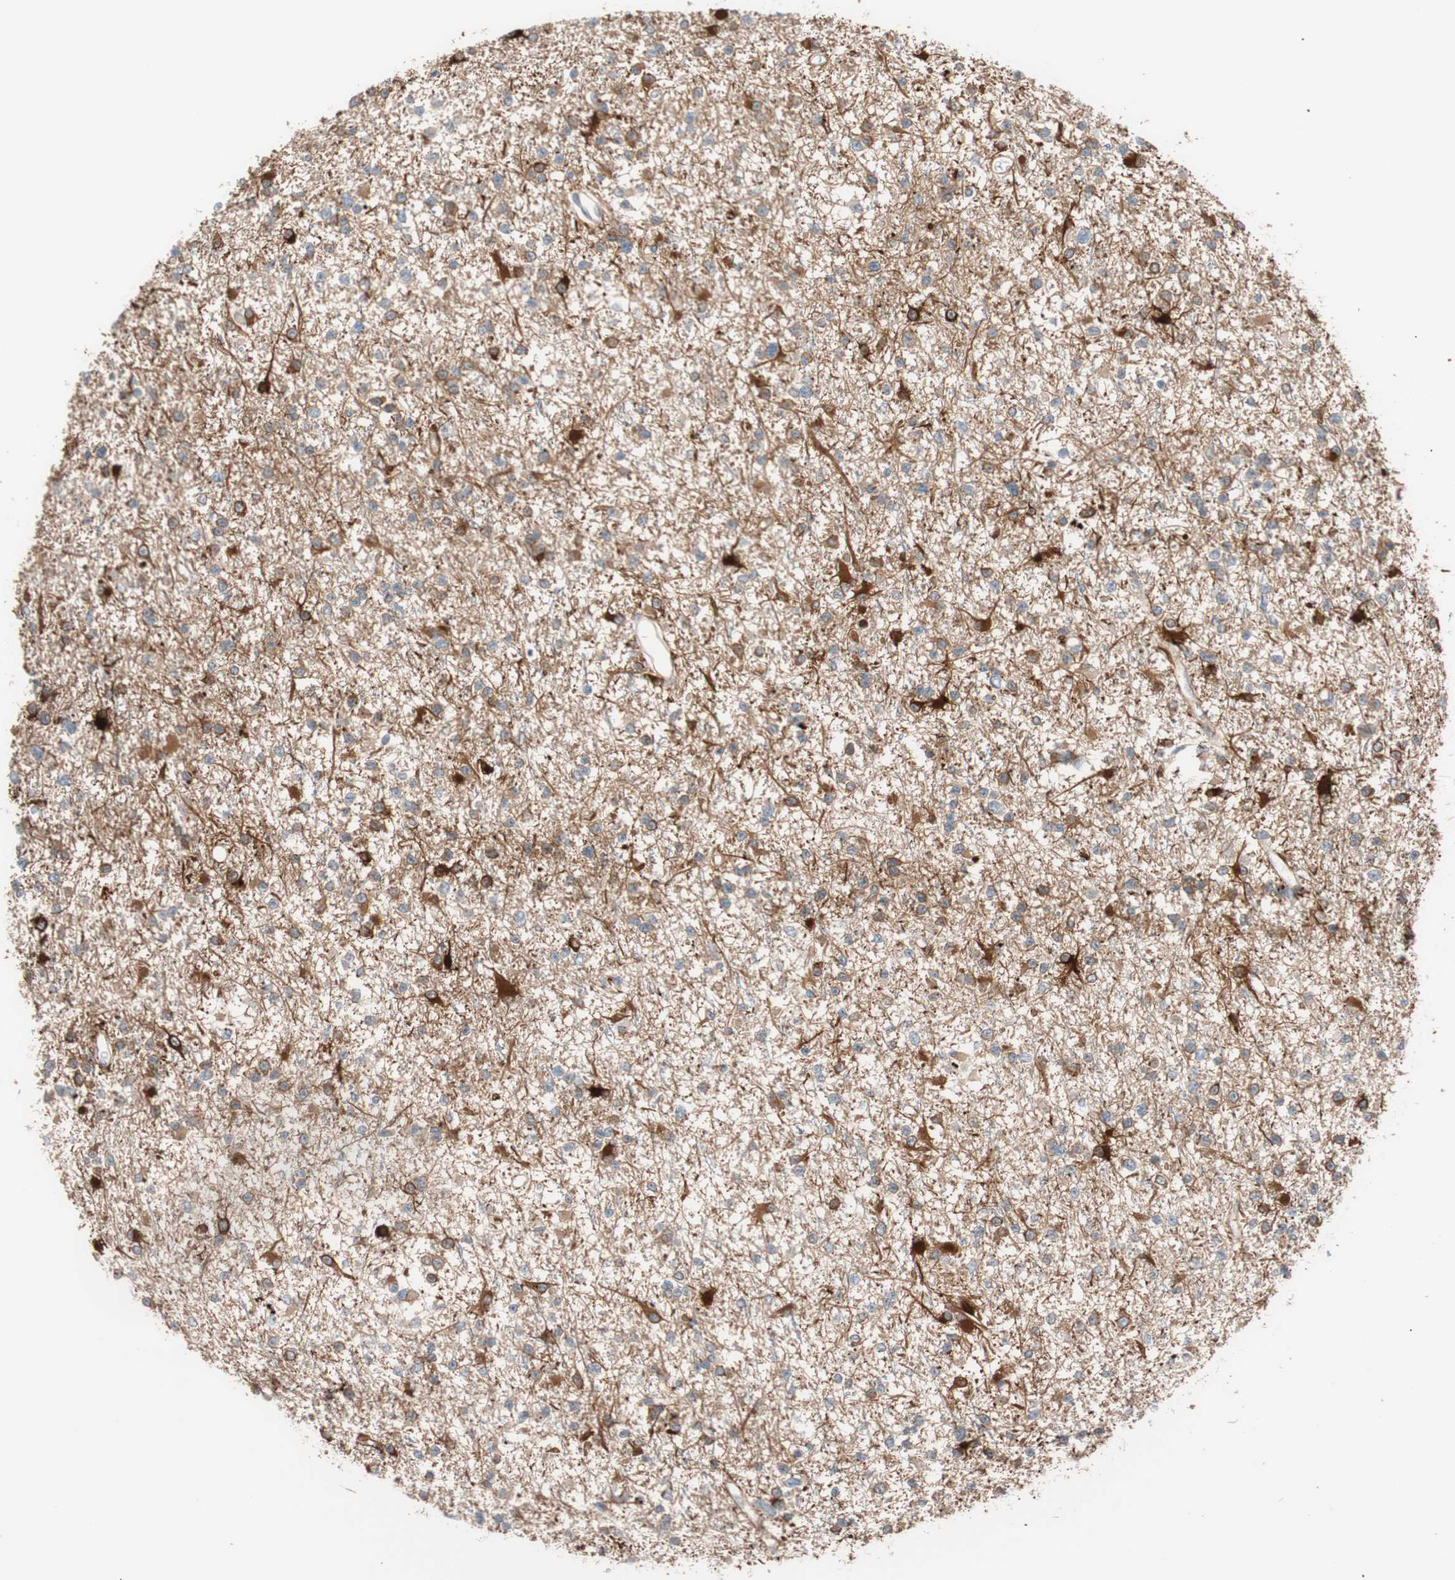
{"staining": {"intensity": "moderate", "quantity": "25%-75%", "location": "cytoplasmic/membranous"}, "tissue": "glioma", "cell_type": "Tumor cells", "image_type": "cancer", "snomed": [{"axis": "morphology", "description": "Glioma, malignant, Low grade"}, {"axis": "topography", "description": "Brain"}], "caption": "The image reveals a brown stain indicating the presence of a protein in the cytoplasmic/membranous of tumor cells in glioma.", "gene": "SMG1", "patient": {"sex": "female", "age": 22}}